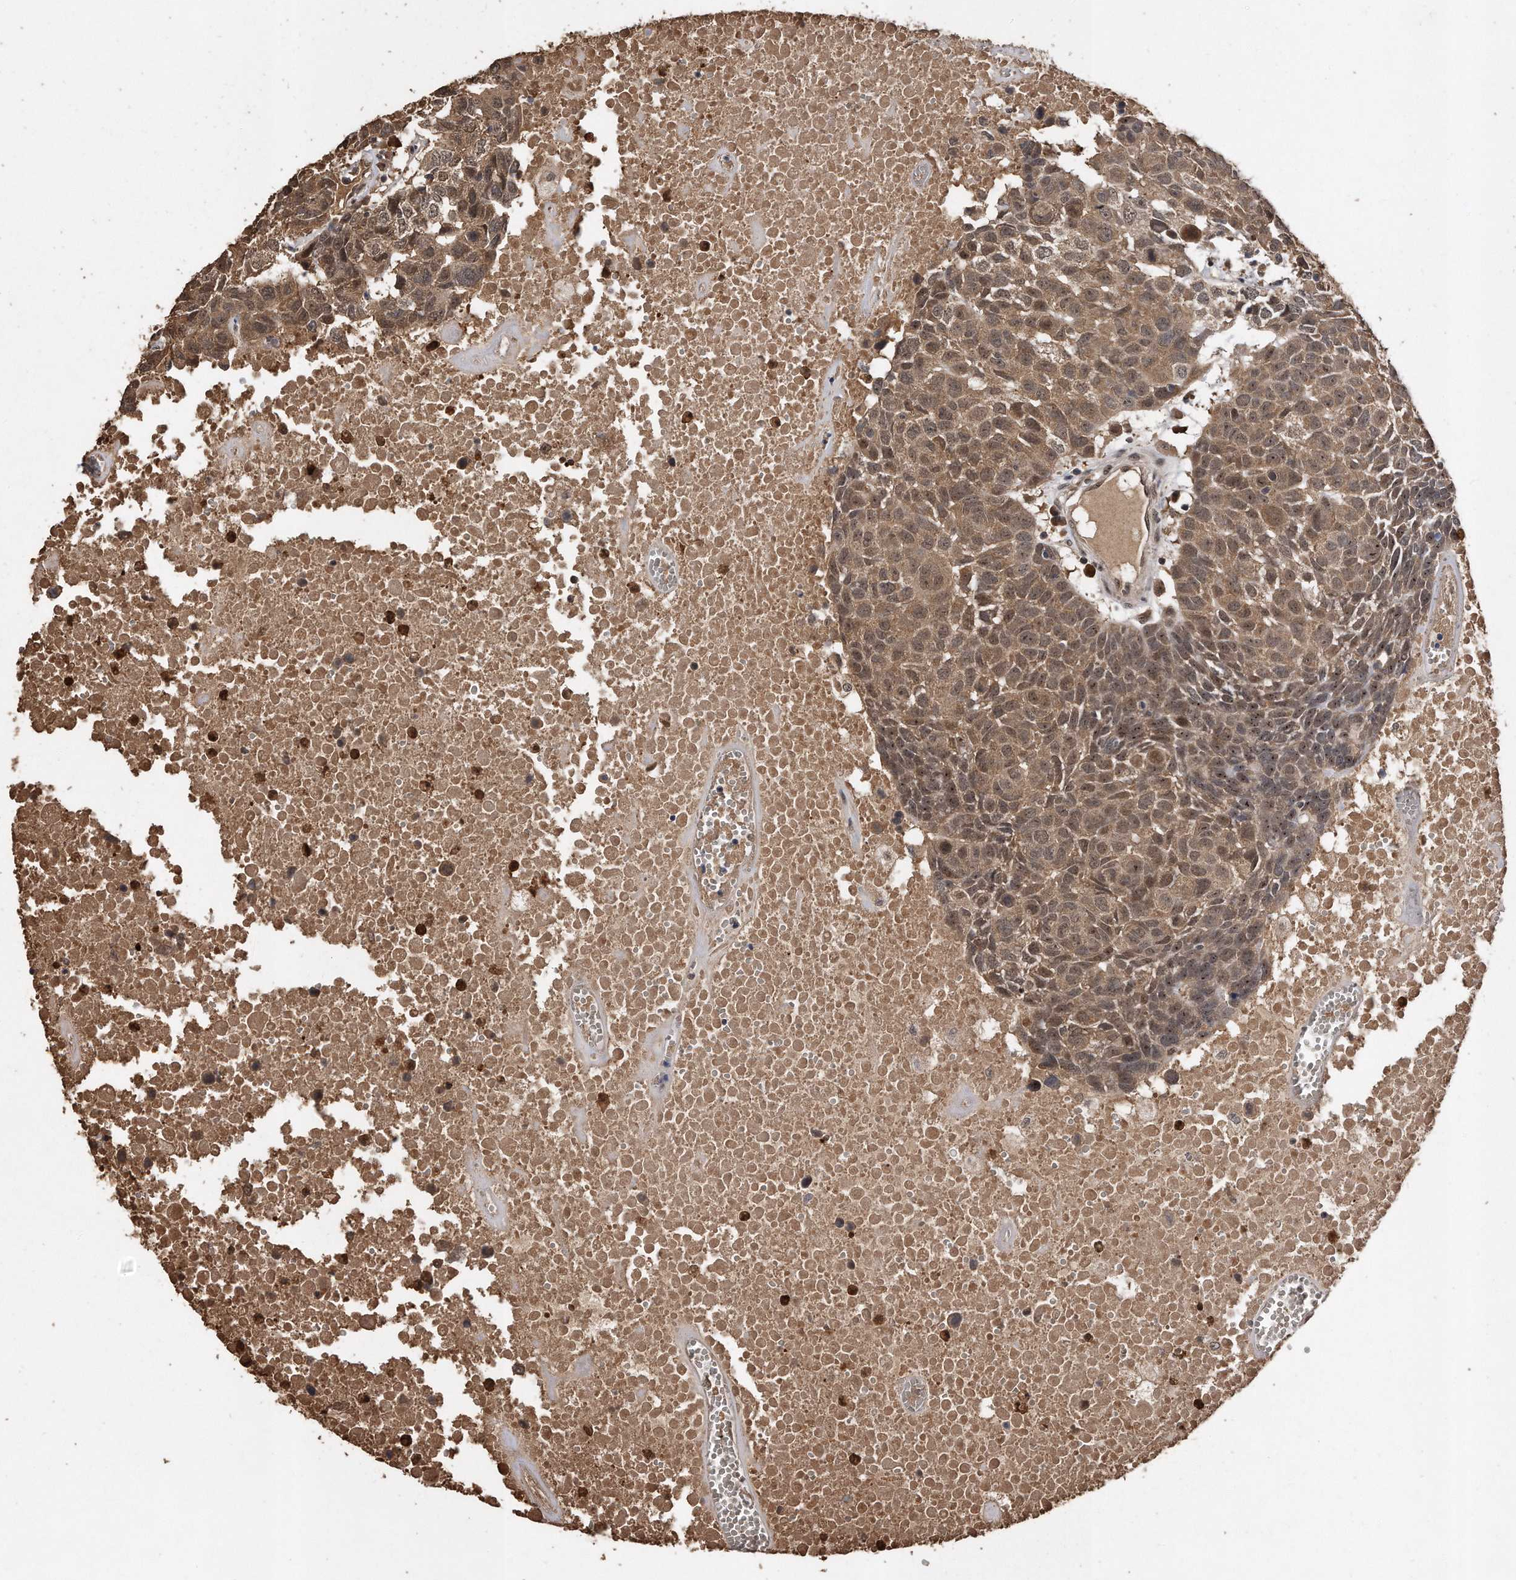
{"staining": {"intensity": "moderate", "quantity": ">75%", "location": "cytoplasmic/membranous,nuclear"}, "tissue": "head and neck cancer", "cell_type": "Tumor cells", "image_type": "cancer", "snomed": [{"axis": "morphology", "description": "Squamous cell carcinoma, NOS"}, {"axis": "topography", "description": "Head-Neck"}], "caption": "Moderate cytoplasmic/membranous and nuclear protein staining is appreciated in approximately >75% of tumor cells in head and neck cancer.", "gene": "PELO", "patient": {"sex": "male", "age": 66}}